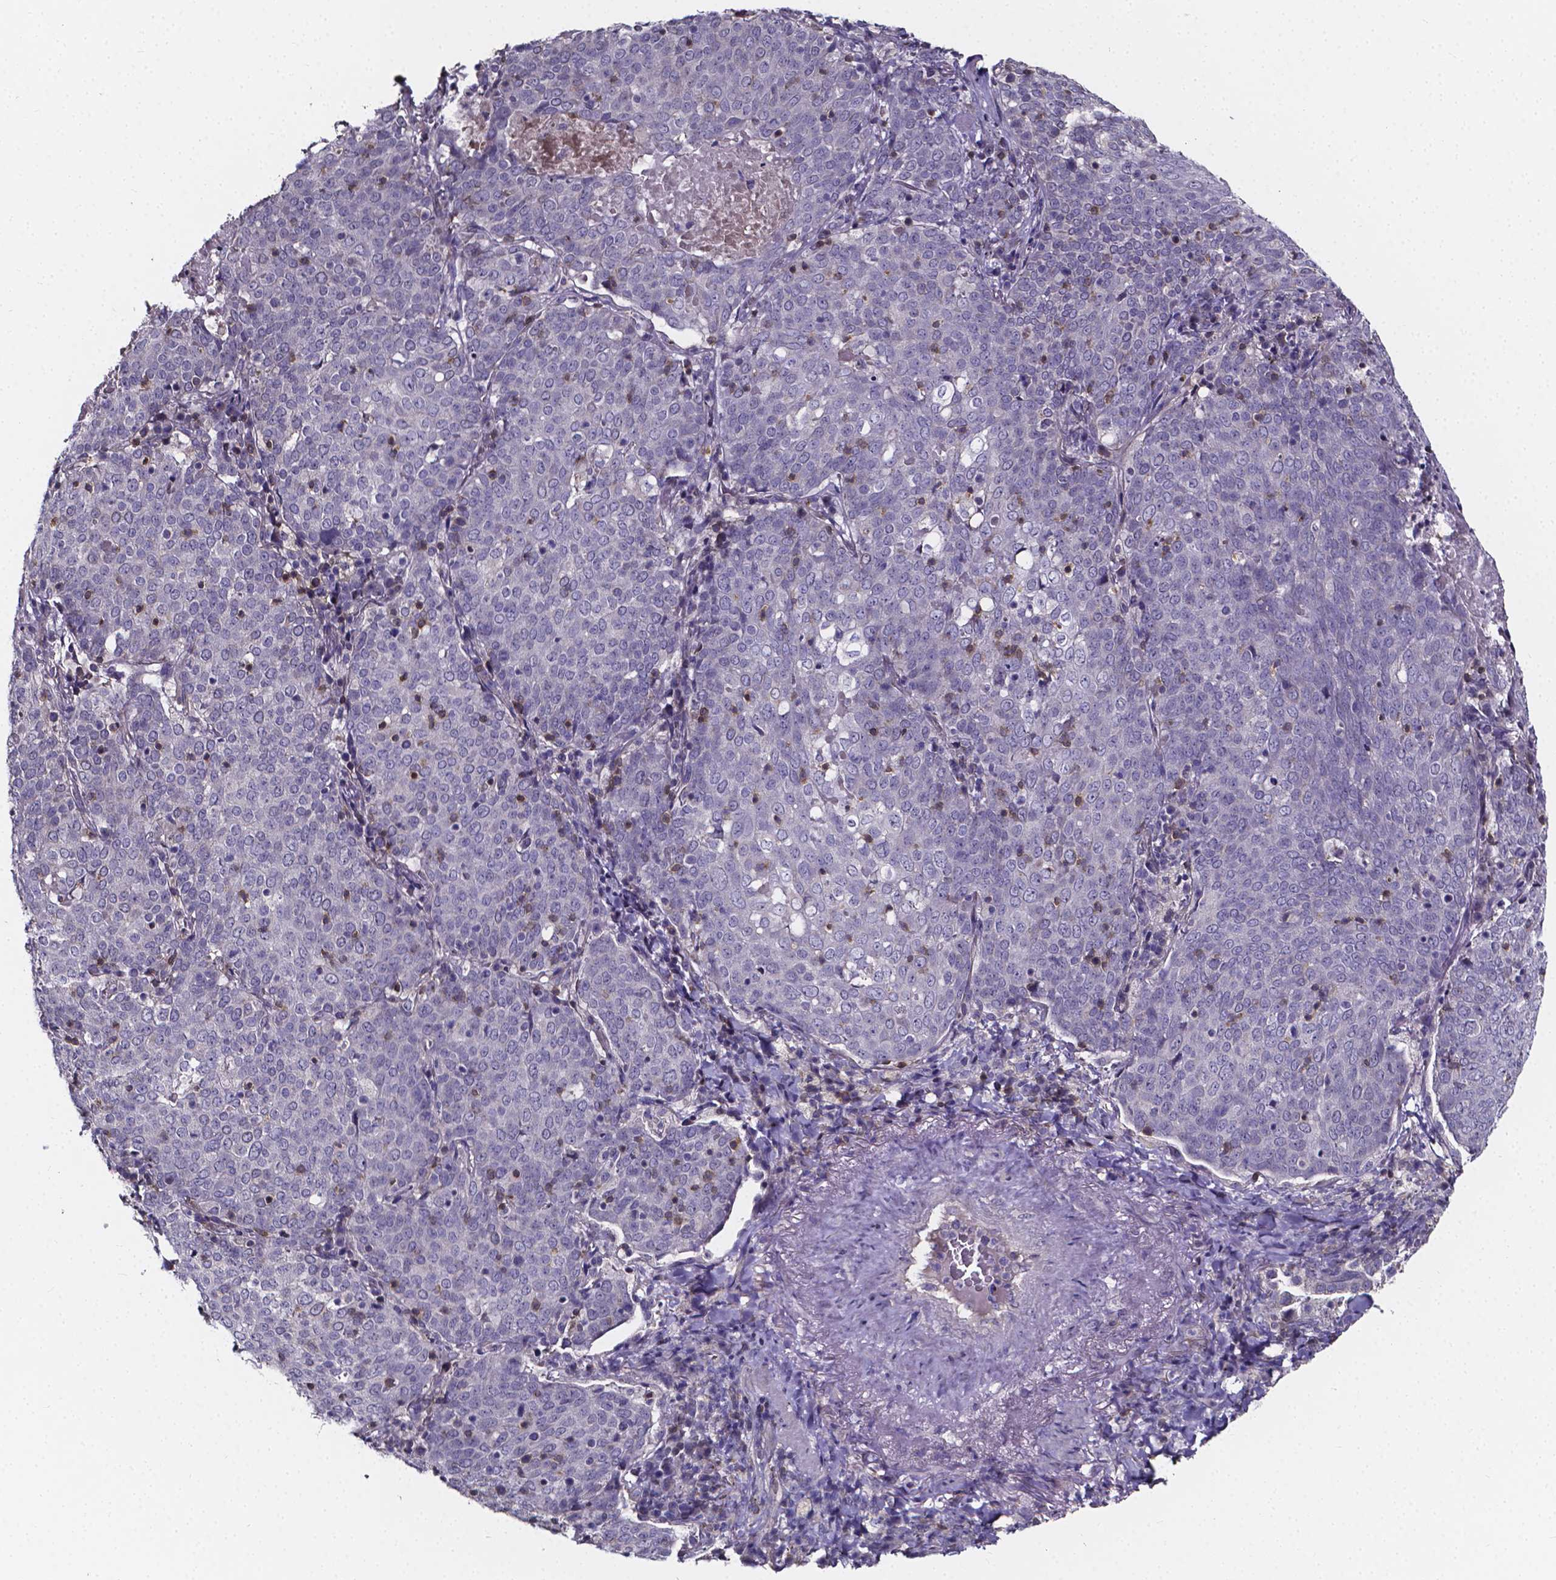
{"staining": {"intensity": "negative", "quantity": "none", "location": "none"}, "tissue": "lung cancer", "cell_type": "Tumor cells", "image_type": "cancer", "snomed": [{"axis": "morphology", "description": "Squamous cell carcinoma, NOS"}, {"axis": "topography", "description": "Lung"}], "caption": "Immunohistochemistry of lung cancer (squamous cell carcinoma) demonstrates no expression in tumor cells.", "gene": "THEMIS", "patient": {"sex": "male", "age": 82}}